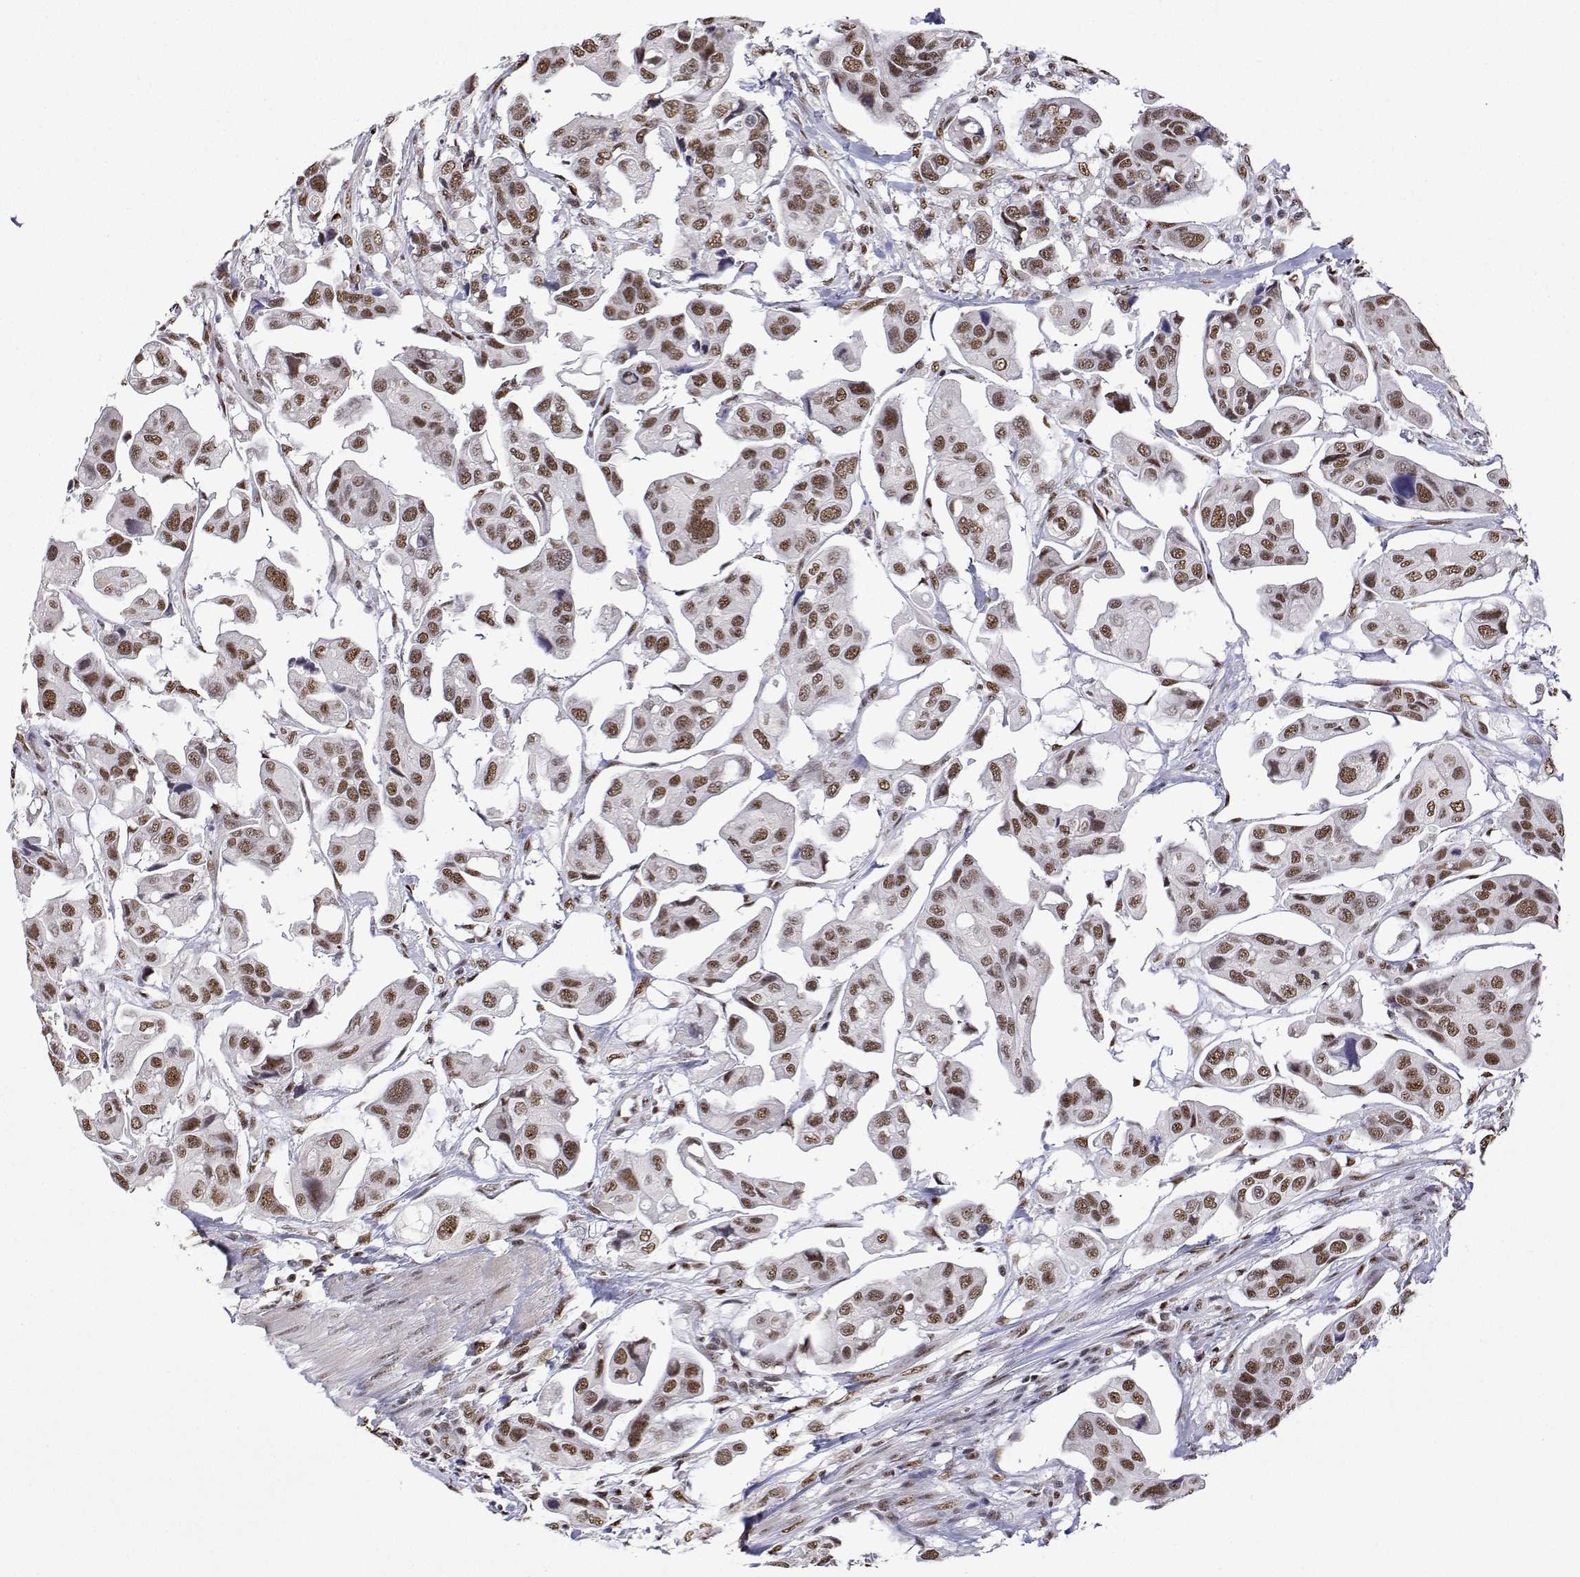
{"staining": {"intensity": "moderate", "quantity": ">75%", "location": "nuclear"}, "tissue": "renal cancer", "cell_type": "Tumor cells", "image_type": "cancer", "snomed": [{"axis": "morphology", "description": "Adenocarcinoma, NOS"}, {"axis": "topography", "description": "Urinary bladder"}], "caption": "Protein expression analysis of renal cancer displays moderate nuclear expression in about >75% of tumor cells.", "gene": "ADAR", "patient": {"sex": "male", "age": 61}}